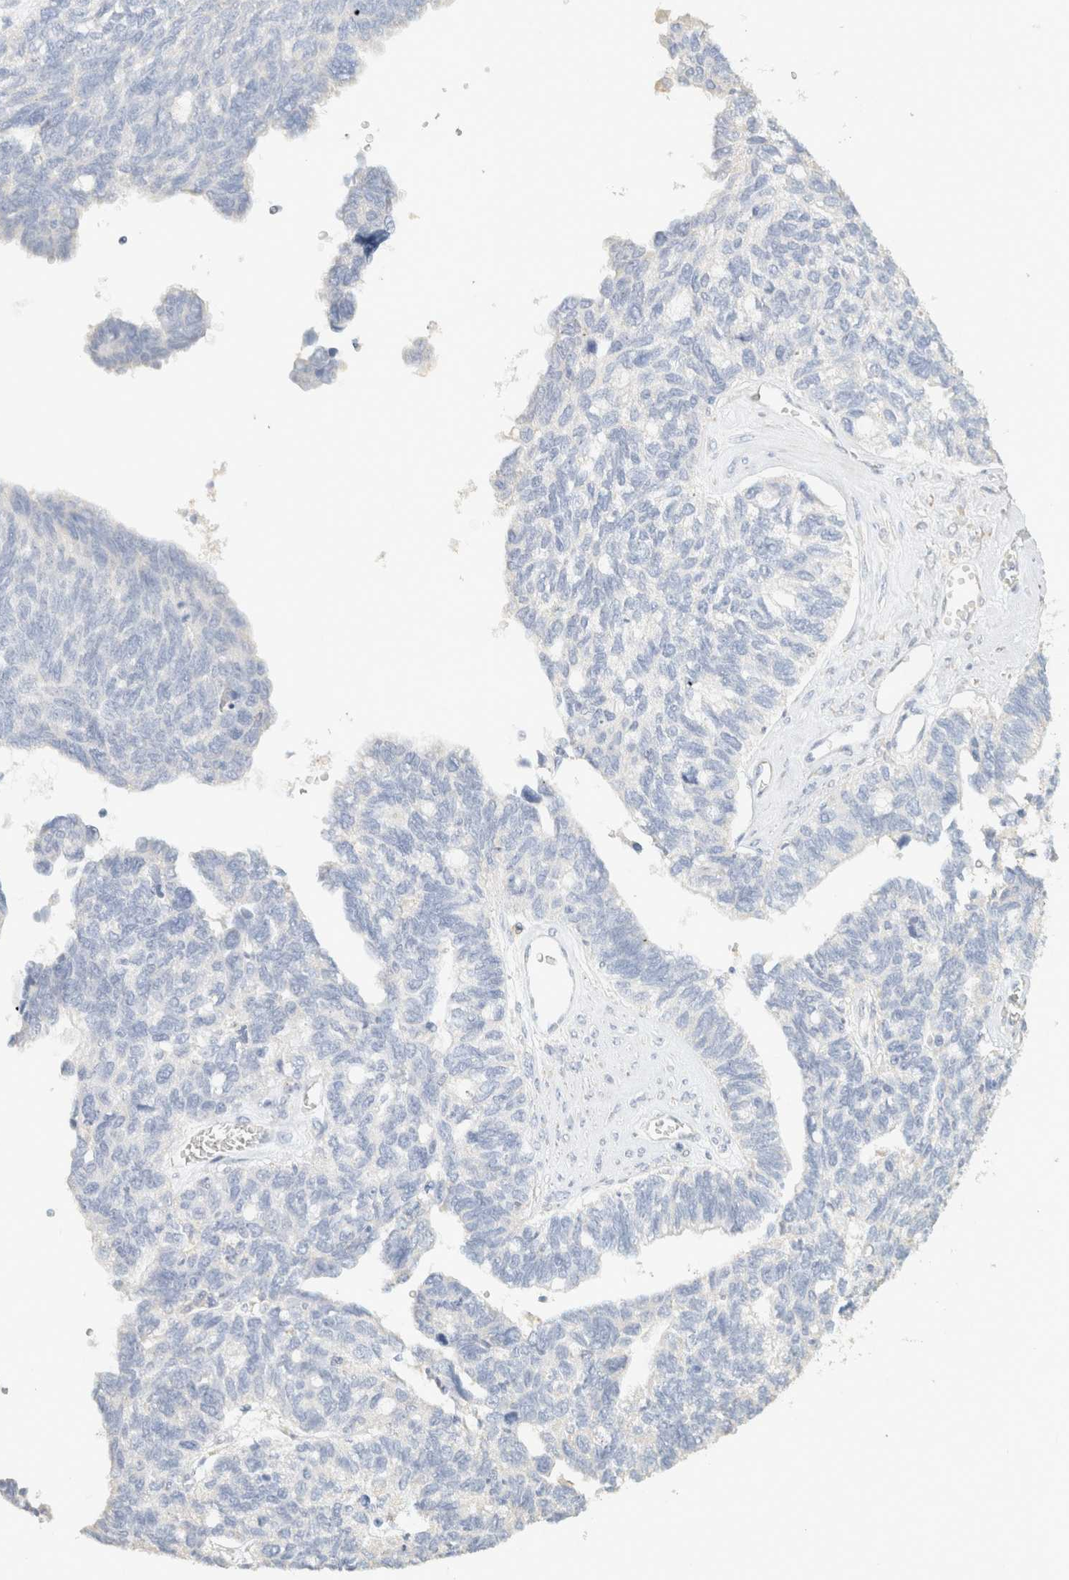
{"staining": {"intensity": "negative", "quantity": "none", "location": "none"}, "tissue": "ovarian cancer", "cell_type": "Tumor cells", "image_type": "cancer", "snomed": [{"axis": "morphology", "description": "Cystadenocarcinoma, serous, NOS"}, {"axis": "topography", "description": "Ovary"}], "caption": "Protein analysis of ovarian serous cystadenocarcinoma reveals no significant expression in tumor cells. The staining is performed using DAB (3,3'-diaminobenzidine) brown chromogen with nuclei counter-stained in using hematoxylin.", "gene": "NEFM", "patient": {"sex": "female", "age": 79}}